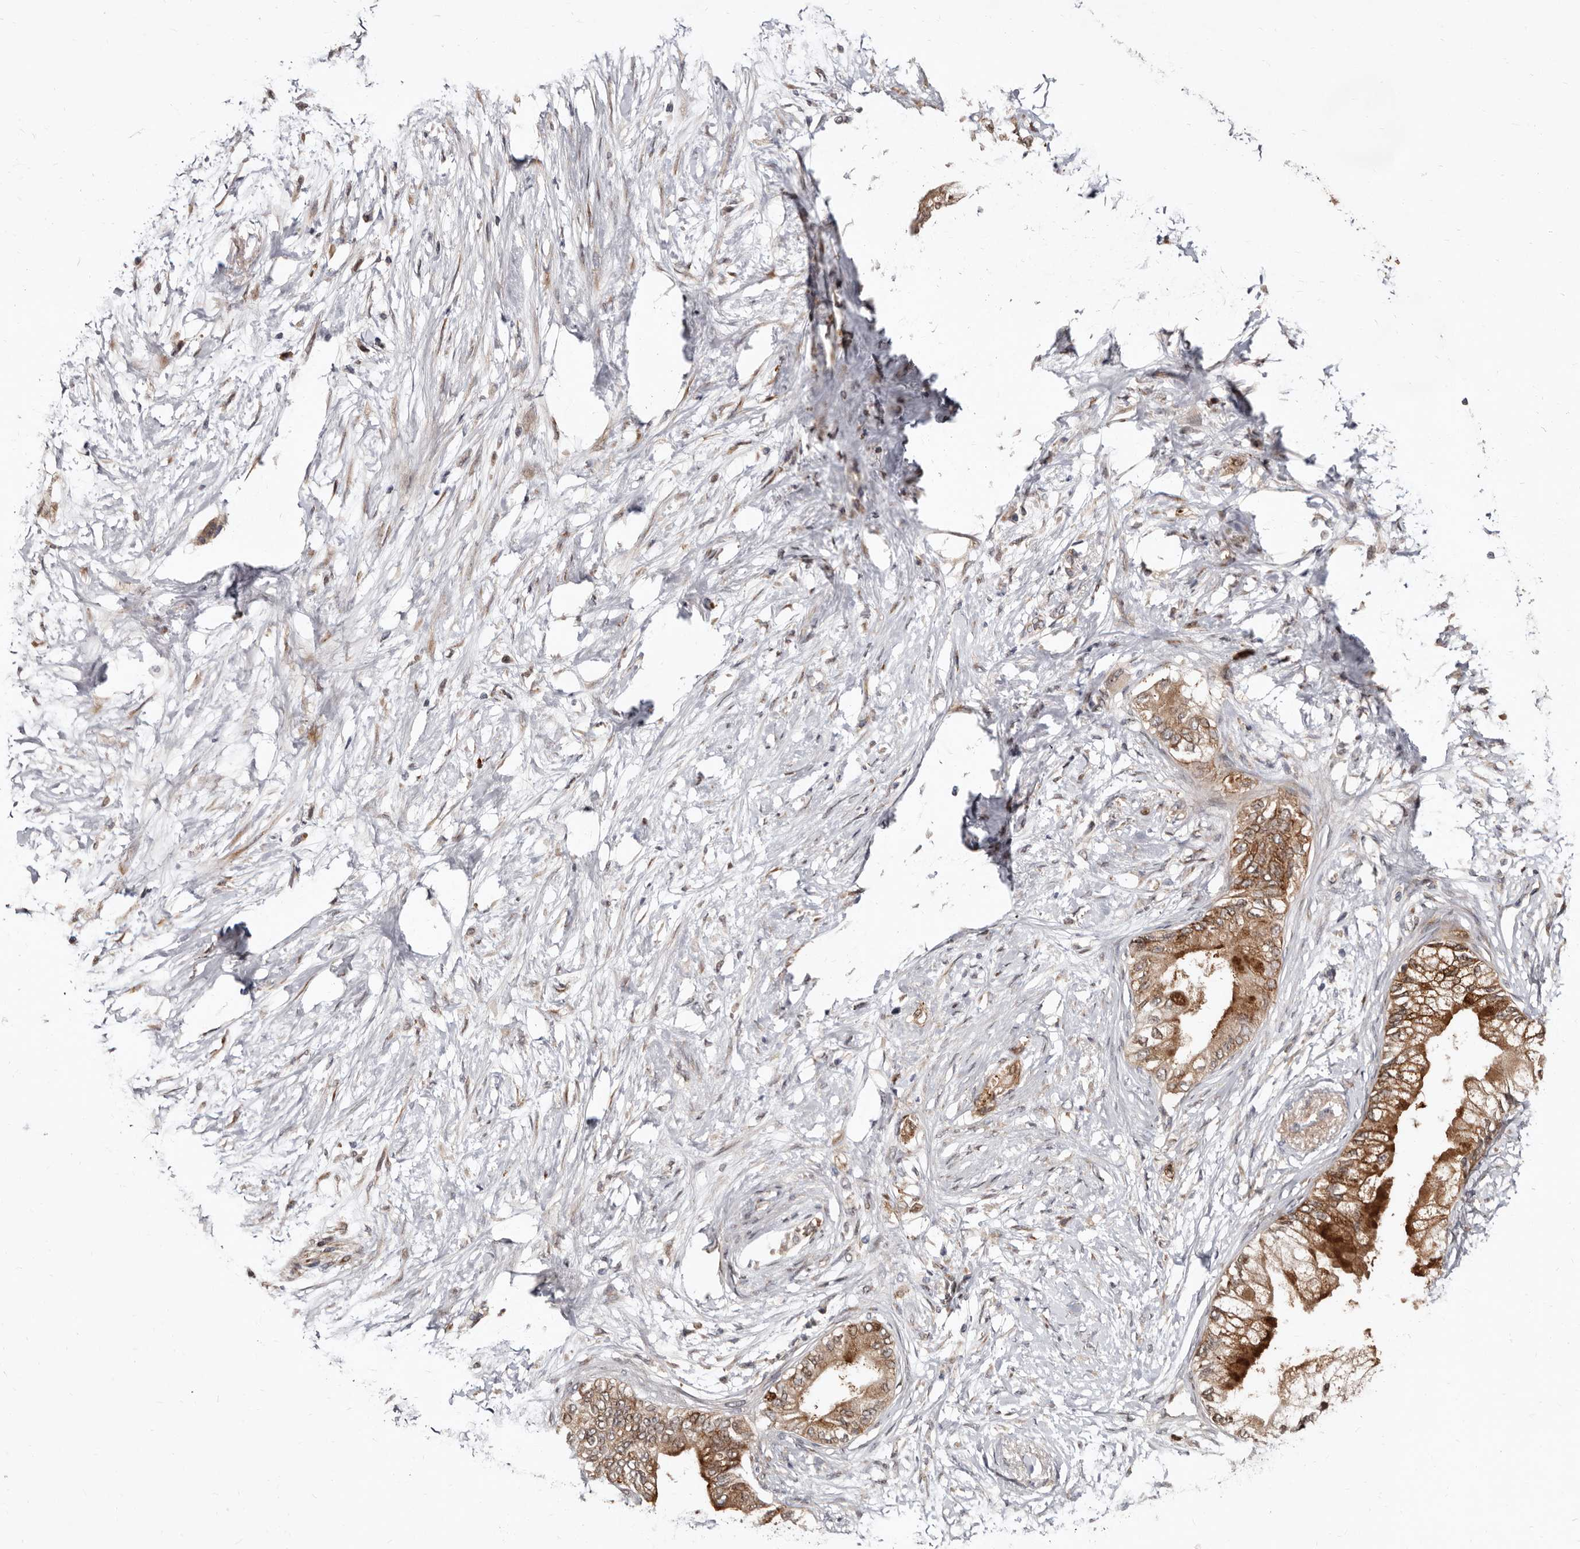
{"staining": {"intensity": "moderate", "quantity": ">75%", "location": "cytoplasmic/membranous"}, "tissue": "pancreatic cancer", "cell_type": "Tumor cells", "image_type": "cancer", "snomed": [{"axis": "morphology", "description": "Normal tissue, NOS"}, {"axis": "morphology", "description": "Adenocarcinoma, NOS"}, {"axis": "topography", "description": "Pancreas"}, {"axis": "topography", "description": "Duodenum"}], "caption": "Human pancreatic adenocarcinoma stained with a protein marker reveals moderate staining in tumor cells.", "gene": "WEE2", "patient": {"sex": "female", "age": 60}}